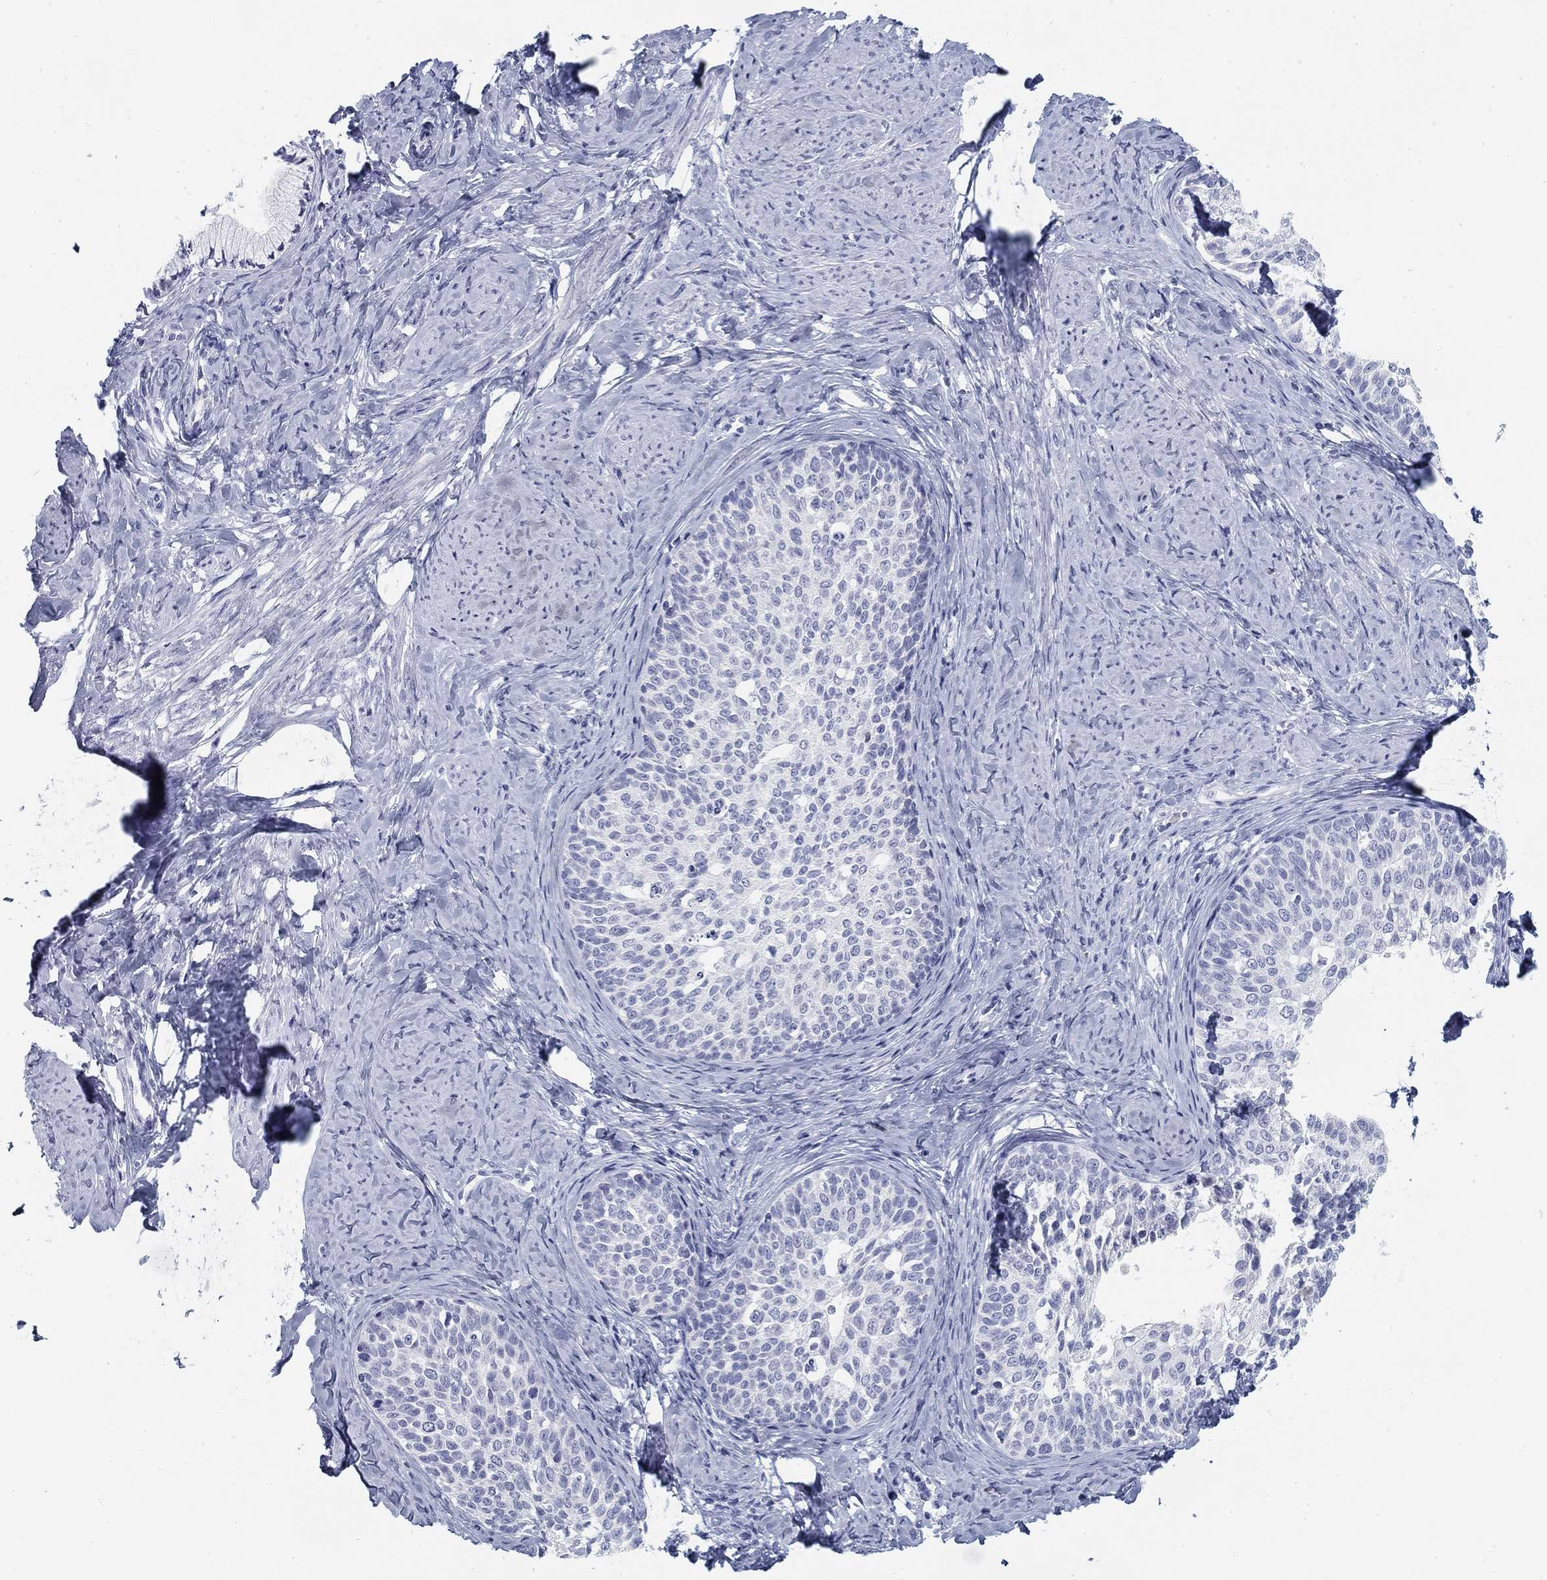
{"staining": {"intensity": "negative", "quantity": "none", "location": "none"}, "tissue": "cervical cancer", "cell_type": "Tumor cells", "image_type": "cancer", "snomed": [{"axis": "morphology", "description": "Squamous cell carcinoma, NOS"}, {"axis": "topography", "description": "Cervix"}], "caption": "Human cervical cancer stained for a protein using IHC demonstrates no staining in tumor cells.", "gene": "CD79B", "patient": {"sex": "female", "age": 51}}